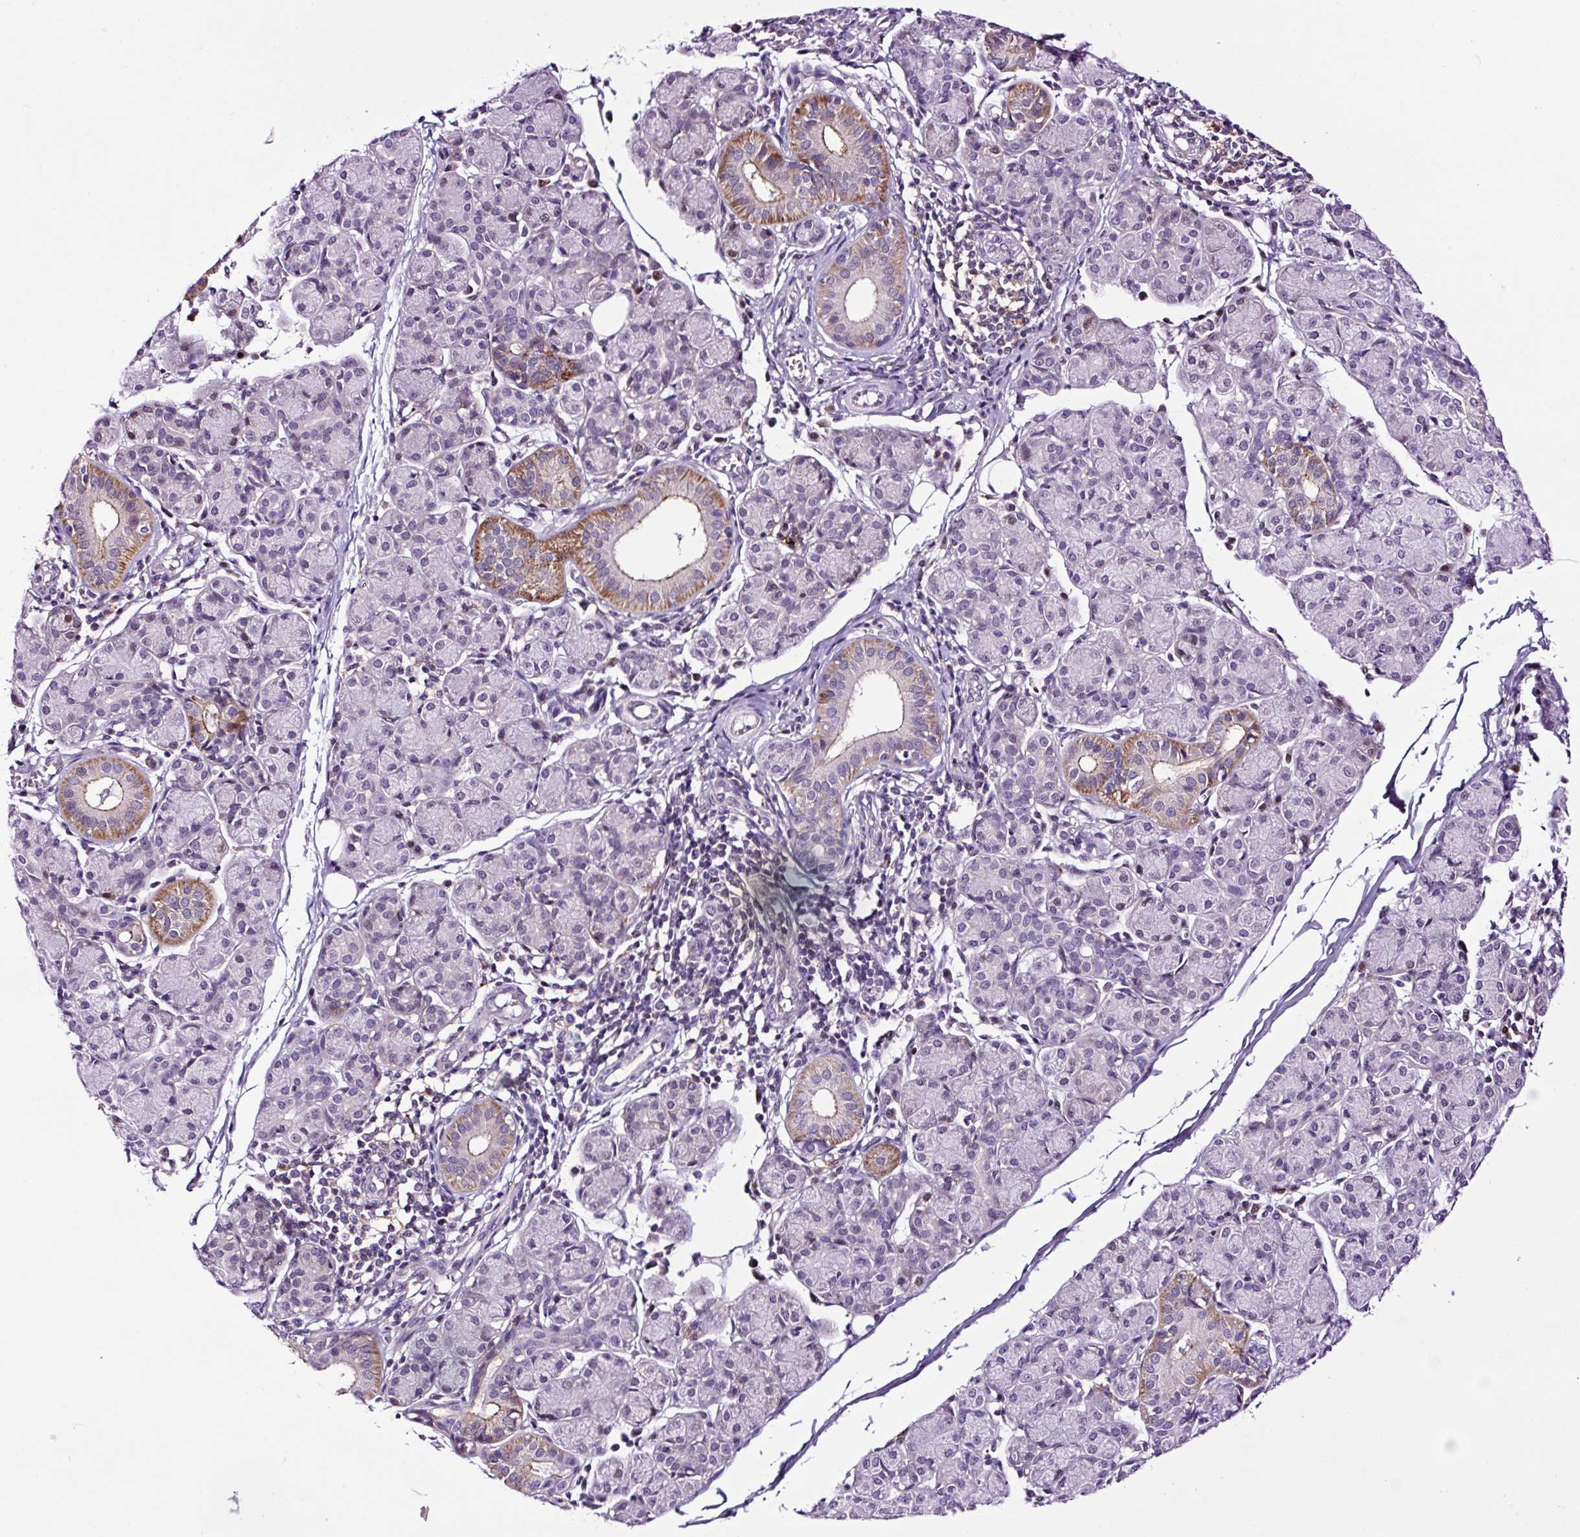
{"staining": {"intensity": "moderate", "quantity": "25%-75%", "location": "cytoplasmic/membranous,nuclear"}, "tissue": "salivary gland", "cell_type": "Glandular cells", "image_type": "normal", "snomed": [{"axis": "morphology", "description": "Normal tissue, NOS"}, {"axis": "morphology", "description": "Inflammation, NOS"}, {"axis": "topography", "description": "Lymph node"}, {"axis": "topography", "description": "Salivary gland"}], "caption": "Immunohistochemistry (IHC) of normal salivary gland displays medium levels of moderate cytoplasmic/membranous,nuclear positivity in about 25%-75% of glandular cells. Using DAB (3,3'-diaminobenzidine) (brown) and hematoxylin (blue) stains, captured at high magnification using brightfield microscopy.", "gene": "TAFA3", "patient": {"sex": "male", "age": 3}}